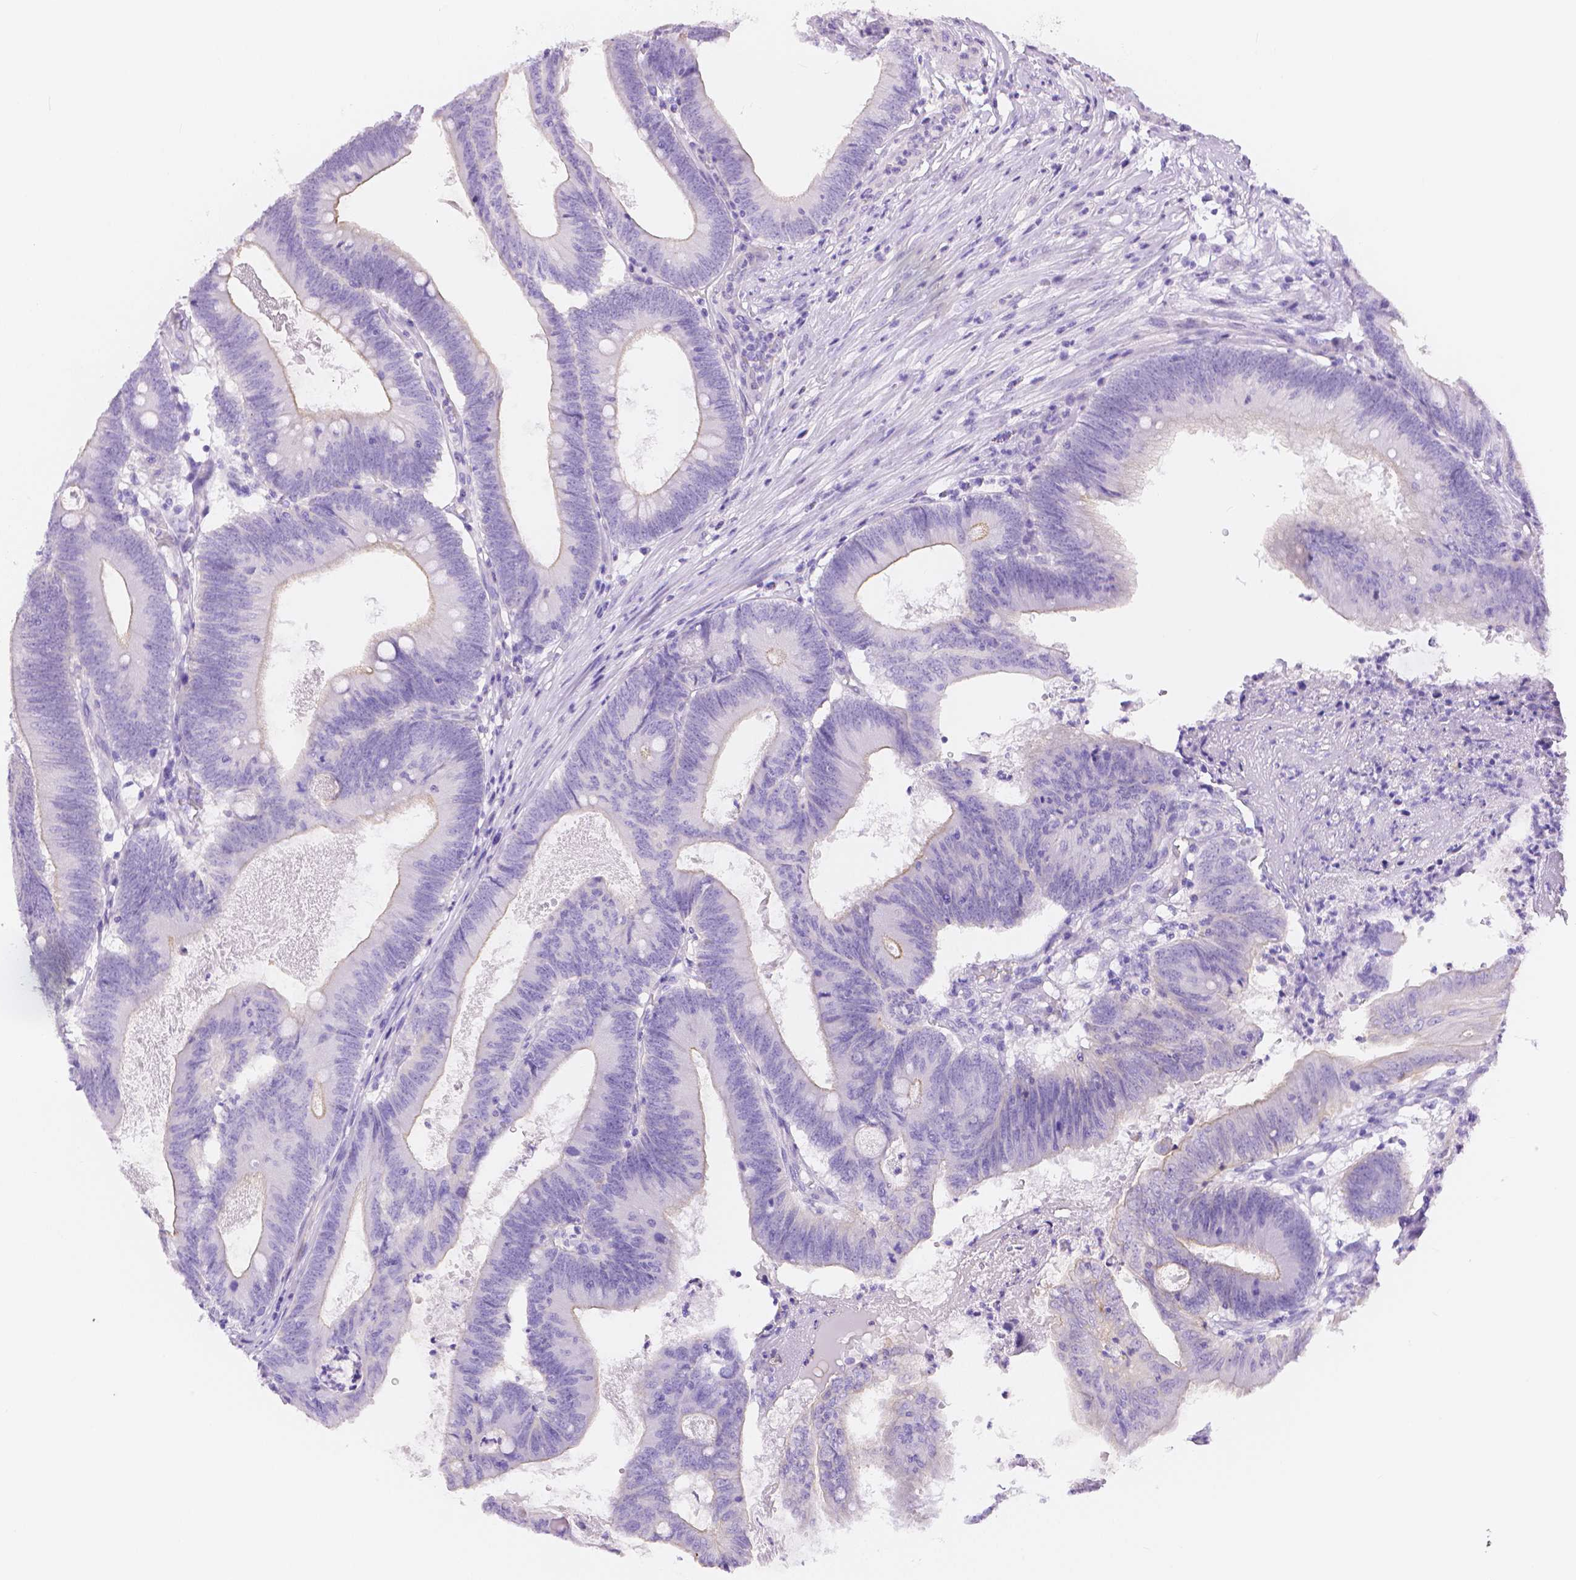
{"staining": {"intensity": "negative", "quantity": "none", "location": "none"}, "tissue": "colorectal cancer", "cell_type": "Tumor cells", "image_type": "cancer", "snomed": [{"axis": "morphology", "description": "Adenocarcinoma, NOS"}, {"axis": "topography", "description": "Colon"}], "caption": "Colorectal cancer (adenocarcinoma) stained for a protein using IHC displays no expression tumor cells.", "gene": "SLC27A5", "patient": {"sex": "female", "age": 70}}